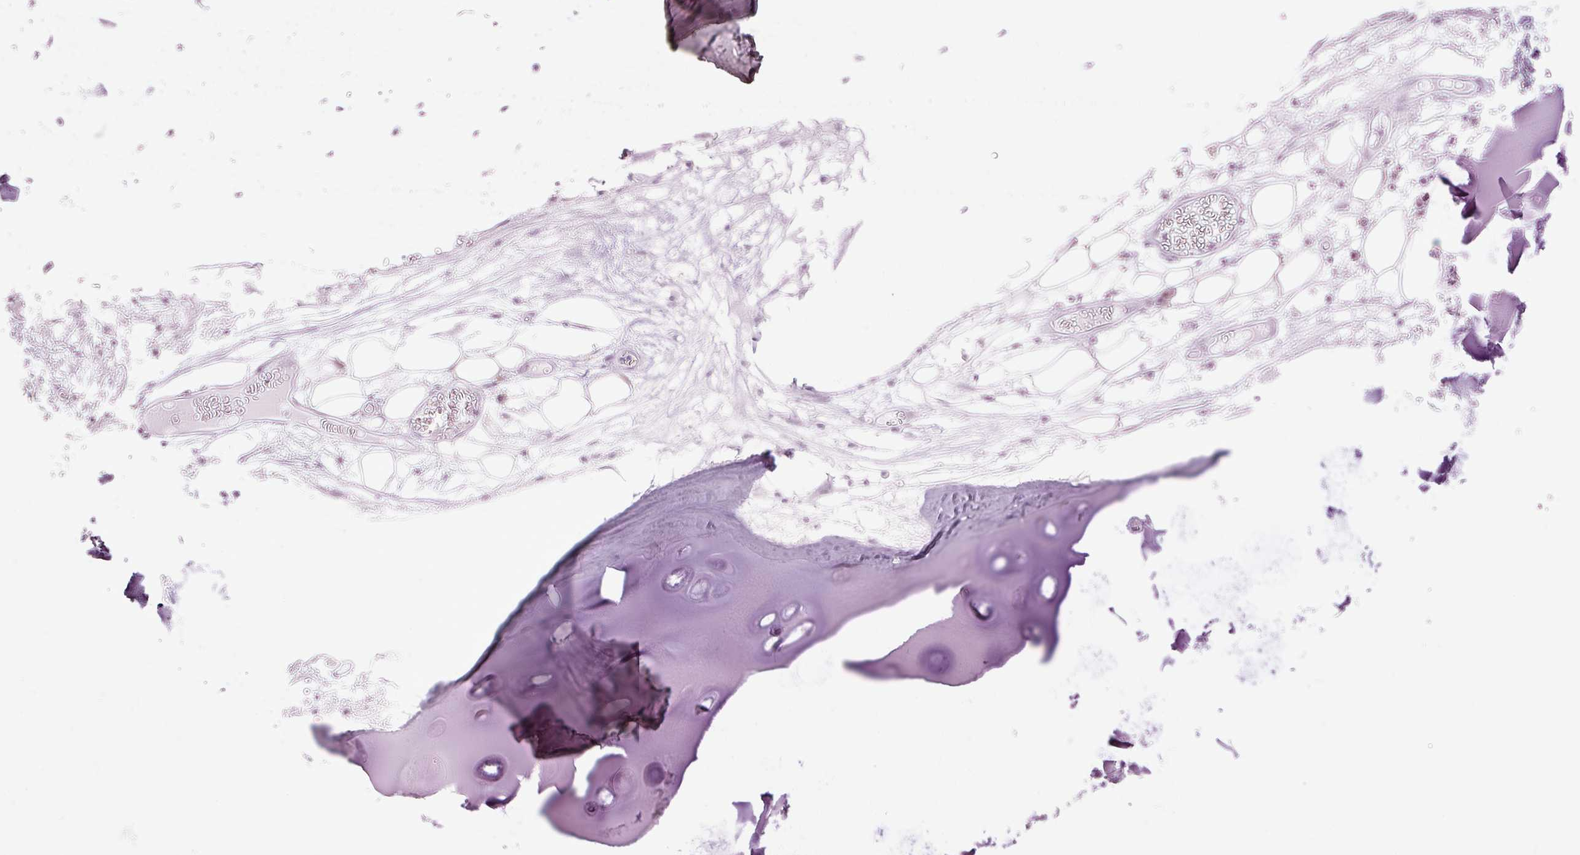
{"staining": {"intensity": "moderate", "quantity": "<25%", "location": "nuclear"}, "tissue": "adipose tissue", "cell_type": "Adipocytes", "image_type": "normal", "snomed": [{"axis": "morphology", "description": "Normal tissue, NOS"}, {"axis": "topography", "description": "Cartilage tissue"}], "caption": "Protein expression analysis of unremarkable adipose tissue displays moderate nuclear staining in about <25% of adipocytes.", "gene": "ZBTB44", "patient": {"sex": "male", "age": 57}}